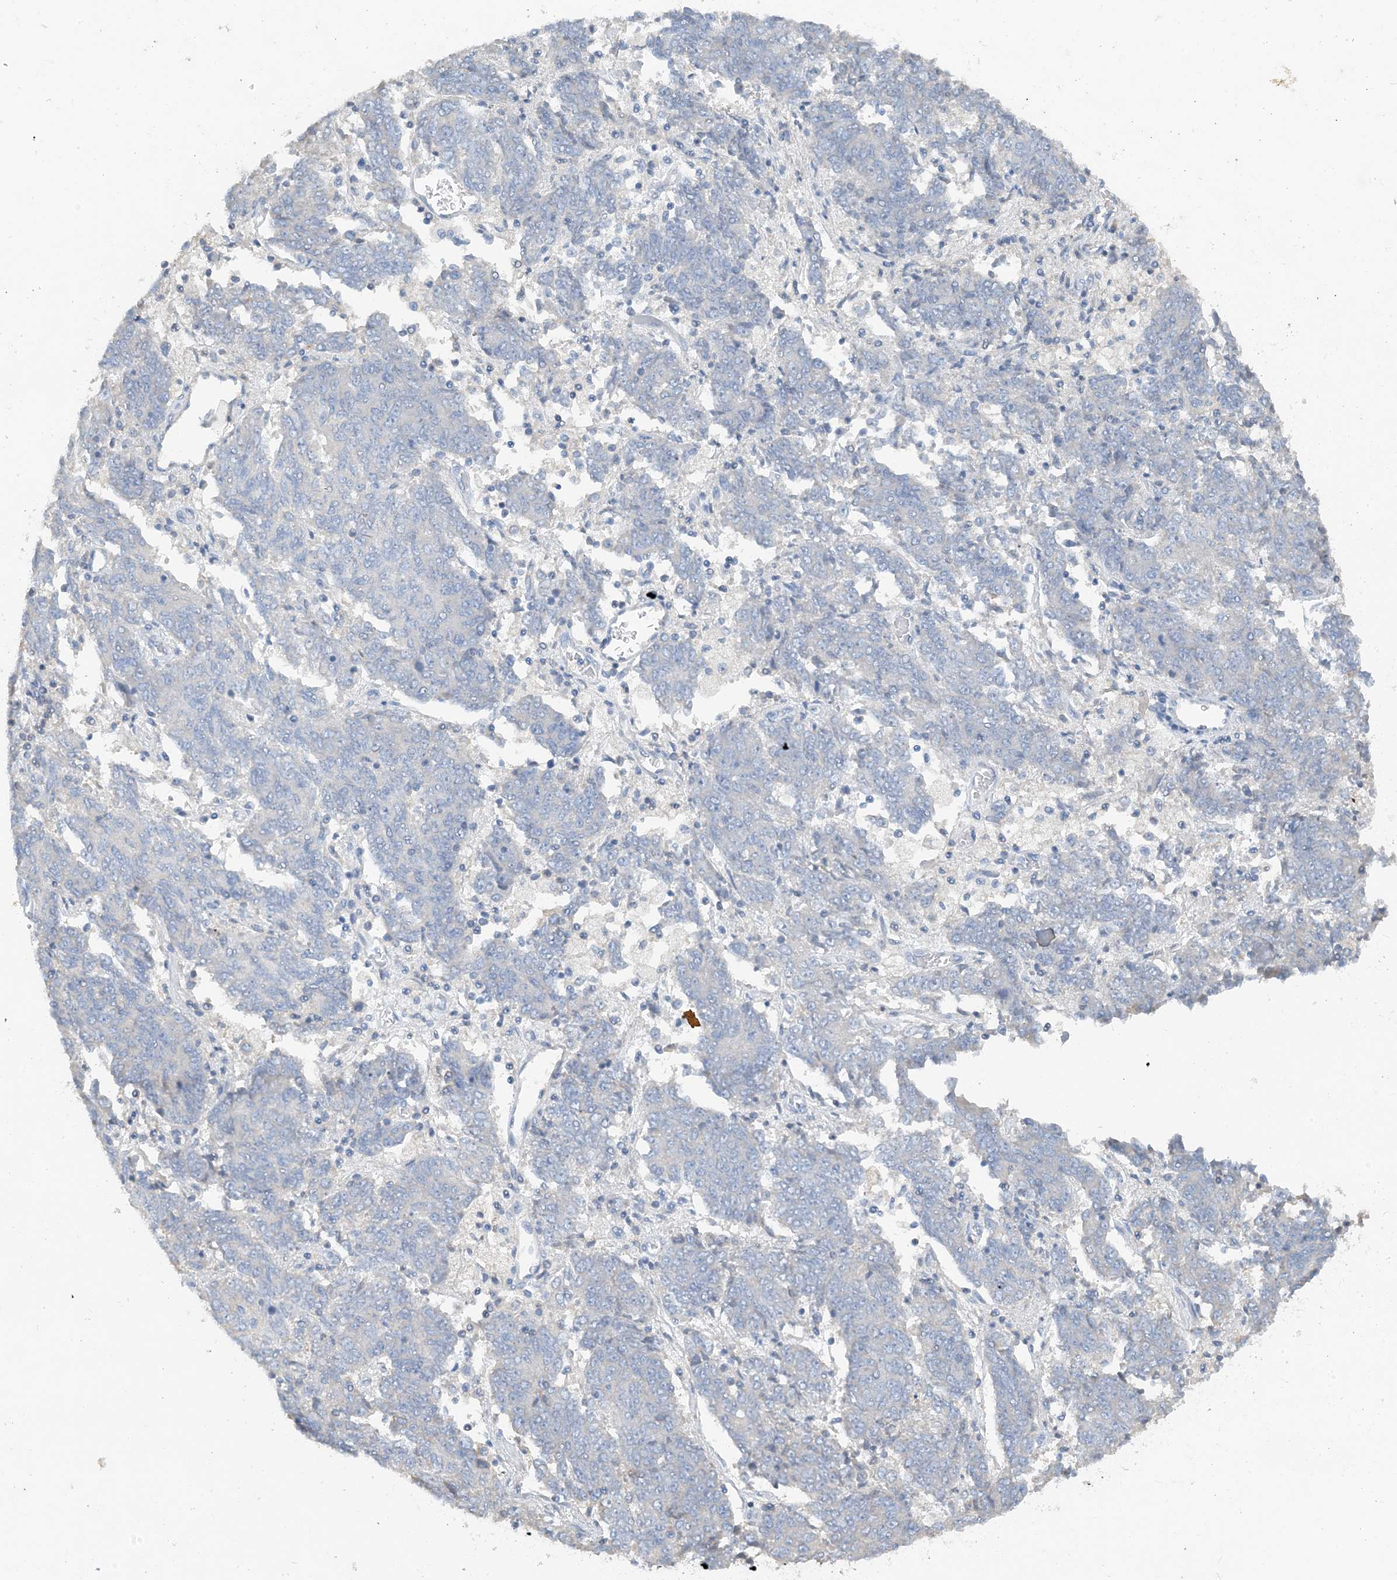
{"staining": {"intensity": "negative", "quantity": "none", "location": "none"}, "tissue": "endometrial cancer", "cell_type": "Tumor cells", "image_type": "cancer", "snomed": [{"axis": "morphology", "description": "Adenocarcinoma, NOS"}, {"axis": "topography", "description": "Endometrium"}], "caption": "Immunohistochemical staining of adenocarcinoma (endometrial) displays no significant staining in tumor cells. (Brightfield microscopy of DAB IHC at high magnification).", "gene": "CTRL", "patient": {"sex": "female", "age": 80}}